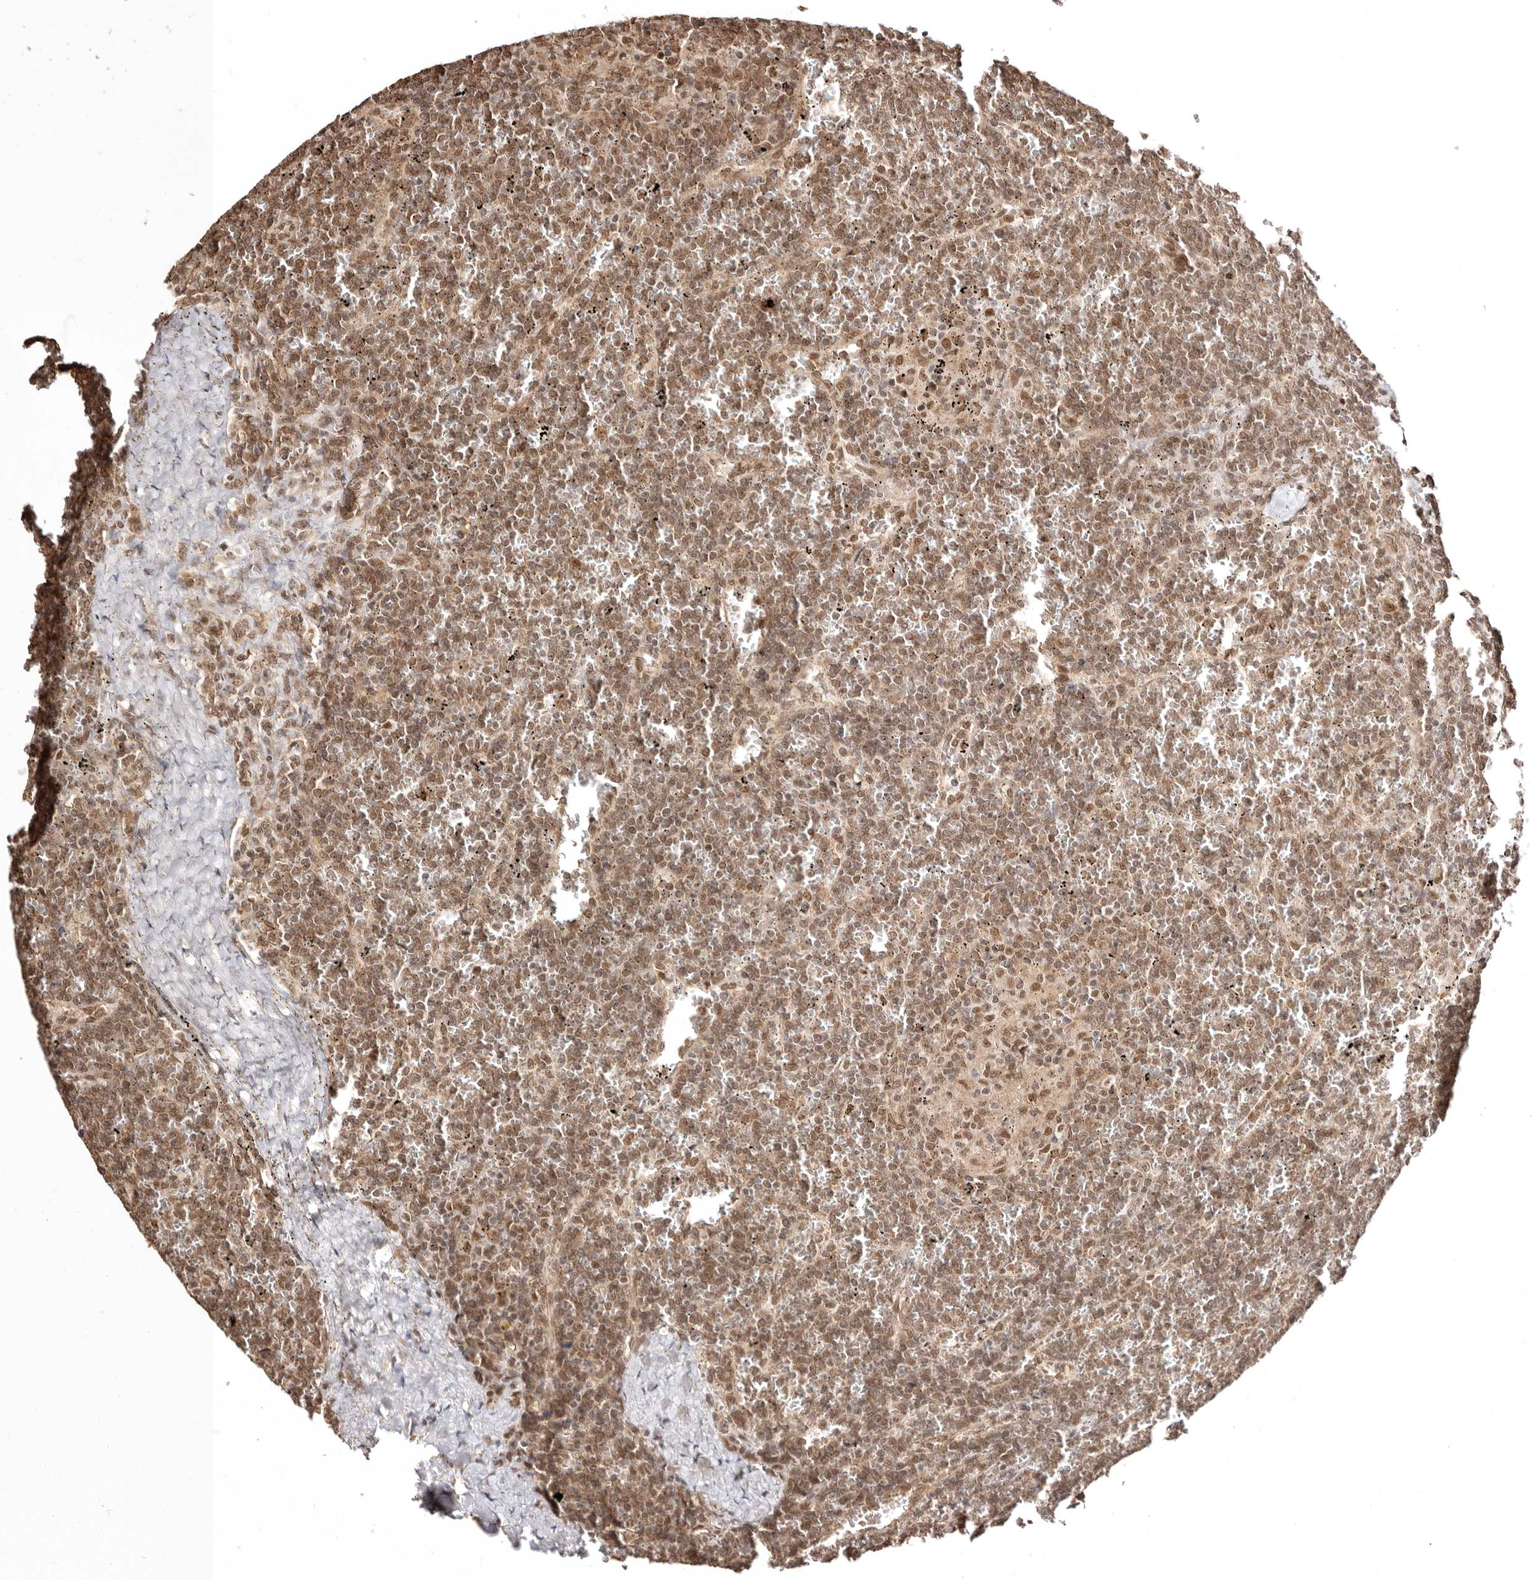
{"staining": {"intensity": "moderate", "quantity": ">75%", "location": "cytoplasmic/membranous,nuclear"}, "tissue": "lymphoma", "cell_type": "Tumor cells", "image_type": "cancer", "snomed": [{"axis": "morphology", "description": "Malignant lymphoma, non-Hodgkin's type, Low grade"}, {"axis": "topography", "description": "Spleen"}], "caption": "DAB immunohistochemical staining of human lymphoma demonstrates moderate cytoplasmic/membranous and nuclear protein staining in about >75% of tumor cells.", "gene": "MED8", "patient": {"sex": "female", "age": 19}}